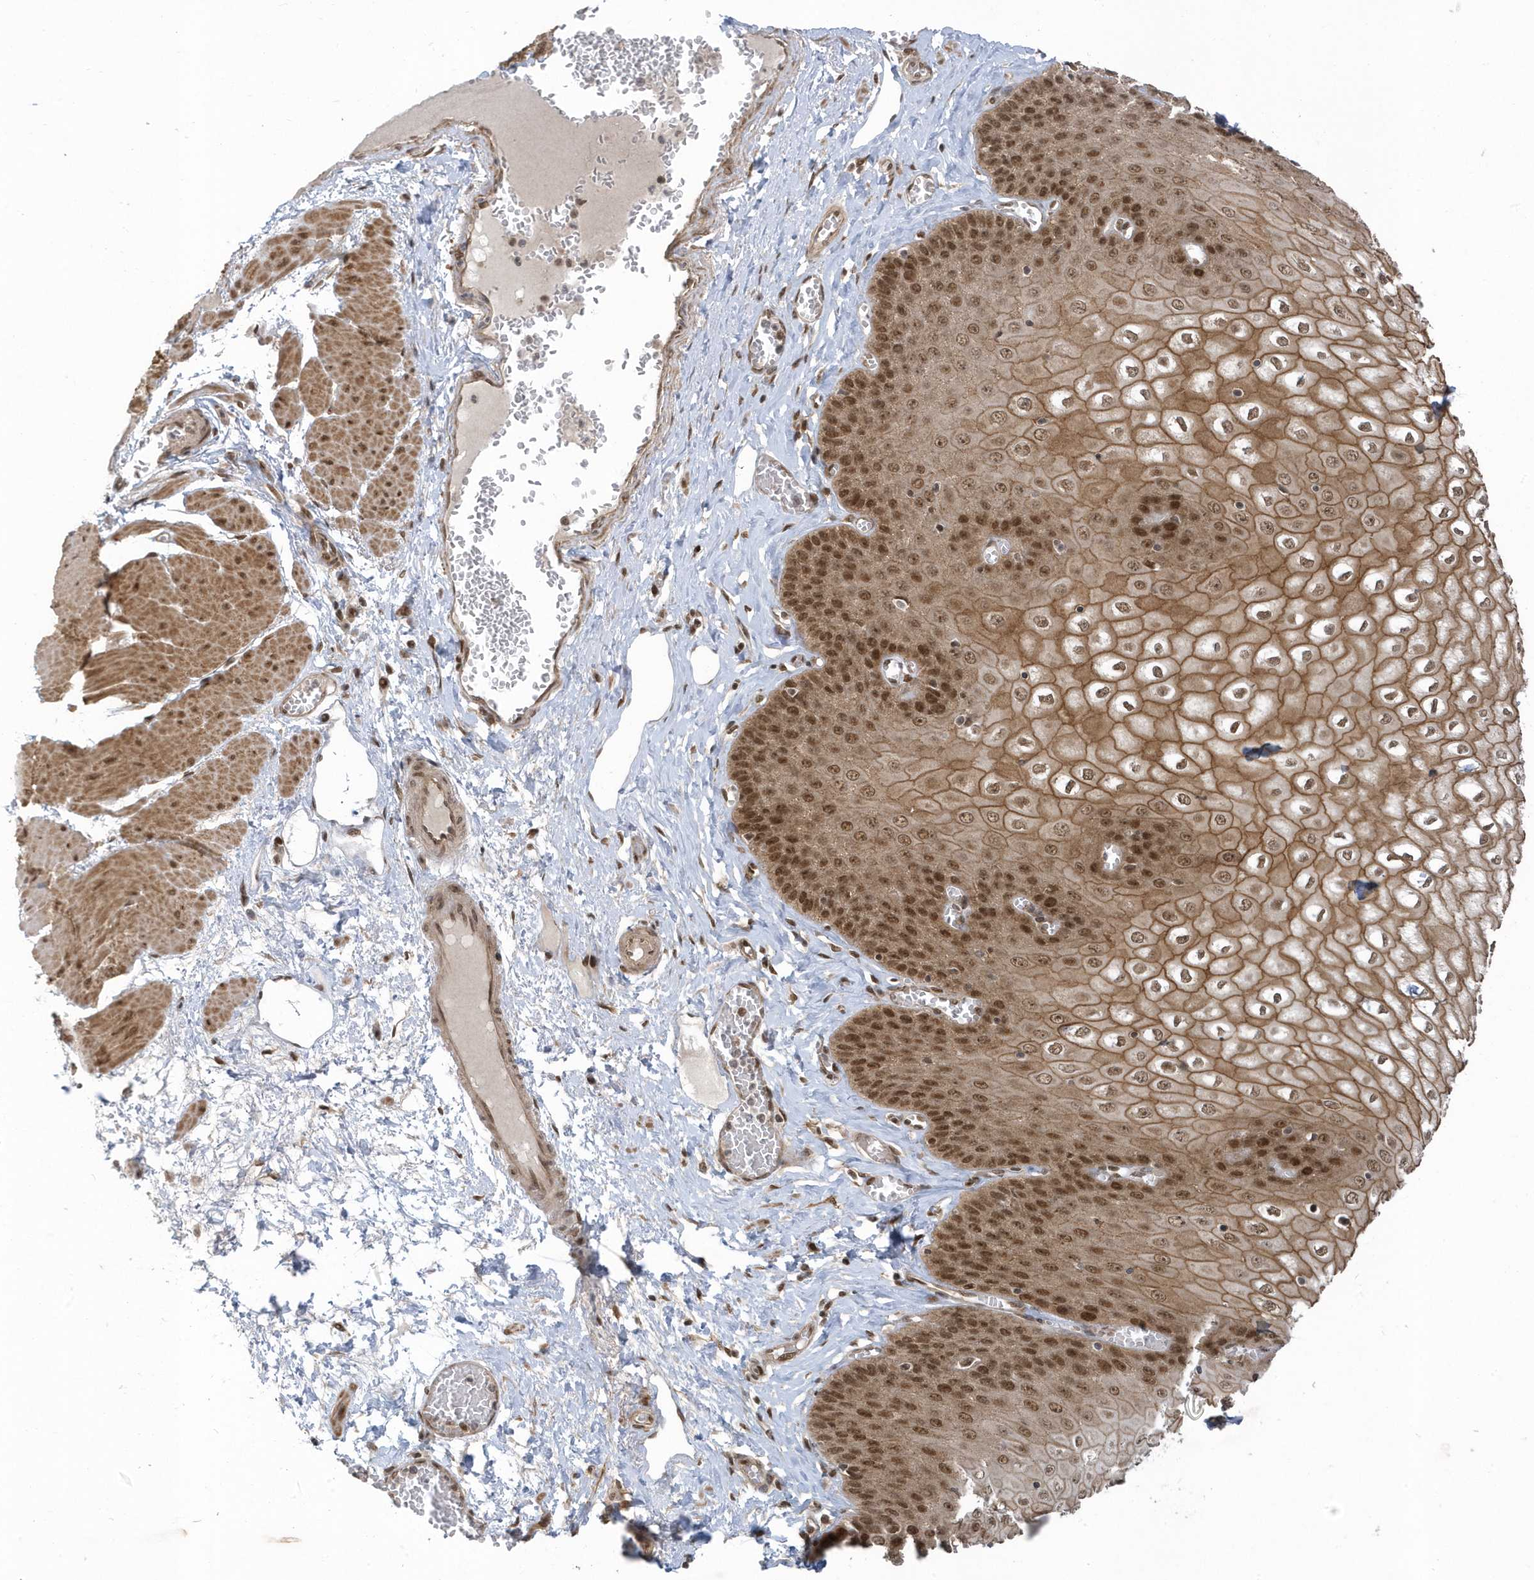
{"staining": {"intensity": "strong", "quantity": ">75%", "location": "cytoplasmic/membranous,nuclear"}, "tissue": "esophagus", "cell_type": "Squamous epithelial cells", "image_type": "normal", "snomed": [{"axis": "morphology", "description": "Normal tissue, NOS"}, {"axis": "topography", "description": "Esophagus"}], "caption": "A brown stain labels strong cytoplasmic/membranous,nuclear staining of a protein in squamous epithelial cells of benign esophagus. (brown staining indicates protein expression, while blue staining denotes nuclei).", "gene": "USP53", "patient": {"sex": "male", "age": 60}}